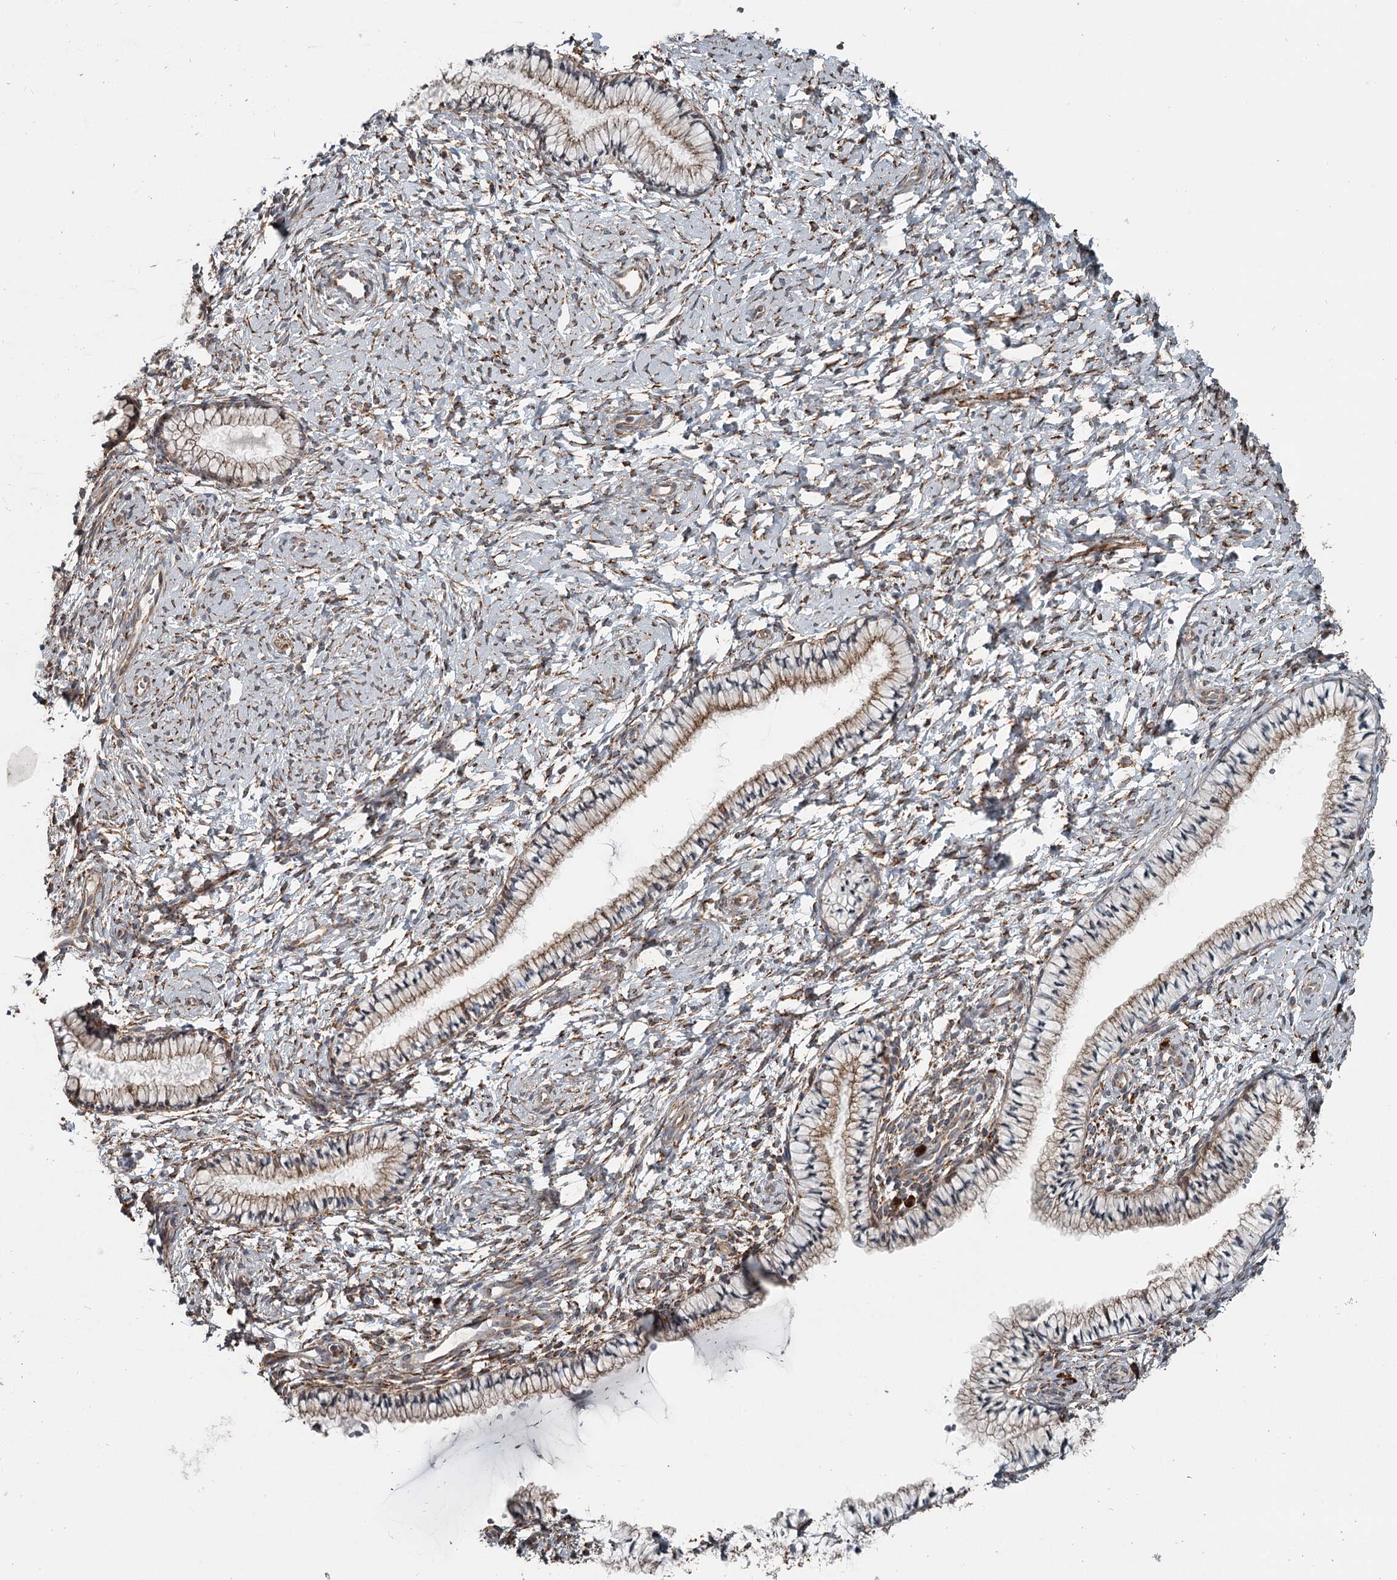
{"staining": {"intensity": "moderate", "quantity": "25%-75%", "location": "cytoplasmic/membranous"}, "tissue": "cervix", "cell_type": "Glandular cells", "image_type": "normal", "snomed": [{"axis": "morphology", "description": "Normal tissue, NOS"}, {"axis": "topography", "description": "Cervix"}], "caption": "Immunohistochemistry histopathology image of unremarkable cervix: cervix stained using immunohistochemistry shows medium levels of moderate protein expression localized specifically in the cytoplasmic/membranous of glandular cells, appearing as a cytoplasmic/membranous brown color.", "gene": "RASSF8", "patient": {"sex": "female", "age": 33}}